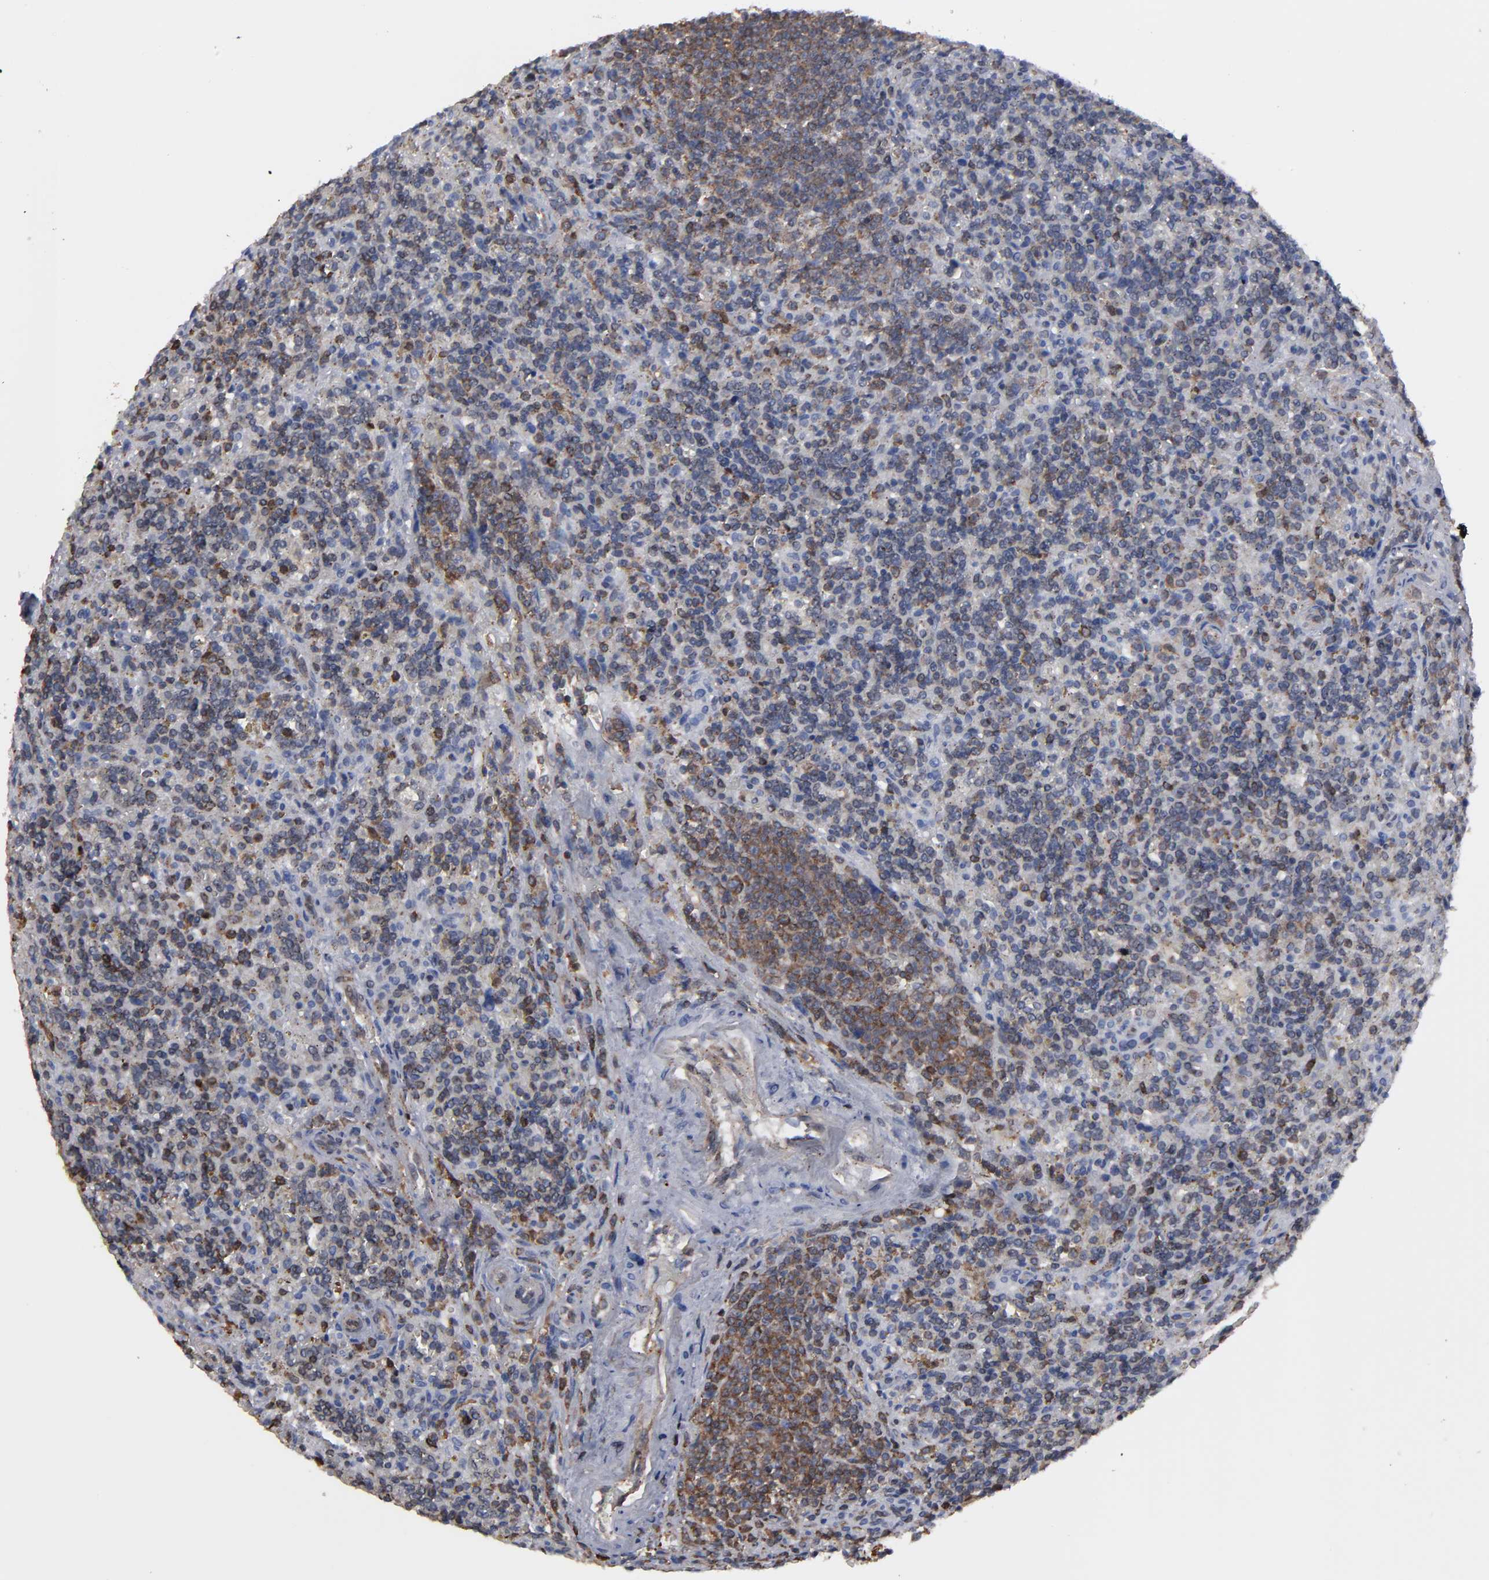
{"staining": {"intensity": "moderate", "quantity": "25%-75%", "location": "cytoplasmic/membranous,nuclear"}, "tissue": "lymphoma", "cell_type": "Tumor cells", "image_type": "cancer", "snomed": [{"axis": "morphology", "description": "Malignant lymphoma, non-Hodgkin's type, Low grade"}, {"axis": "topography", "description": "Spleen"}], "caption": "There is medium levels of moderate cytoplasmic/membranous and nuclear expression in tumor cells of lymphoma, as demonstrated by immunohistochemical staining (brown color).", "gene": "KIAA2026", "patient": {"sex": "male", "age": 67}}